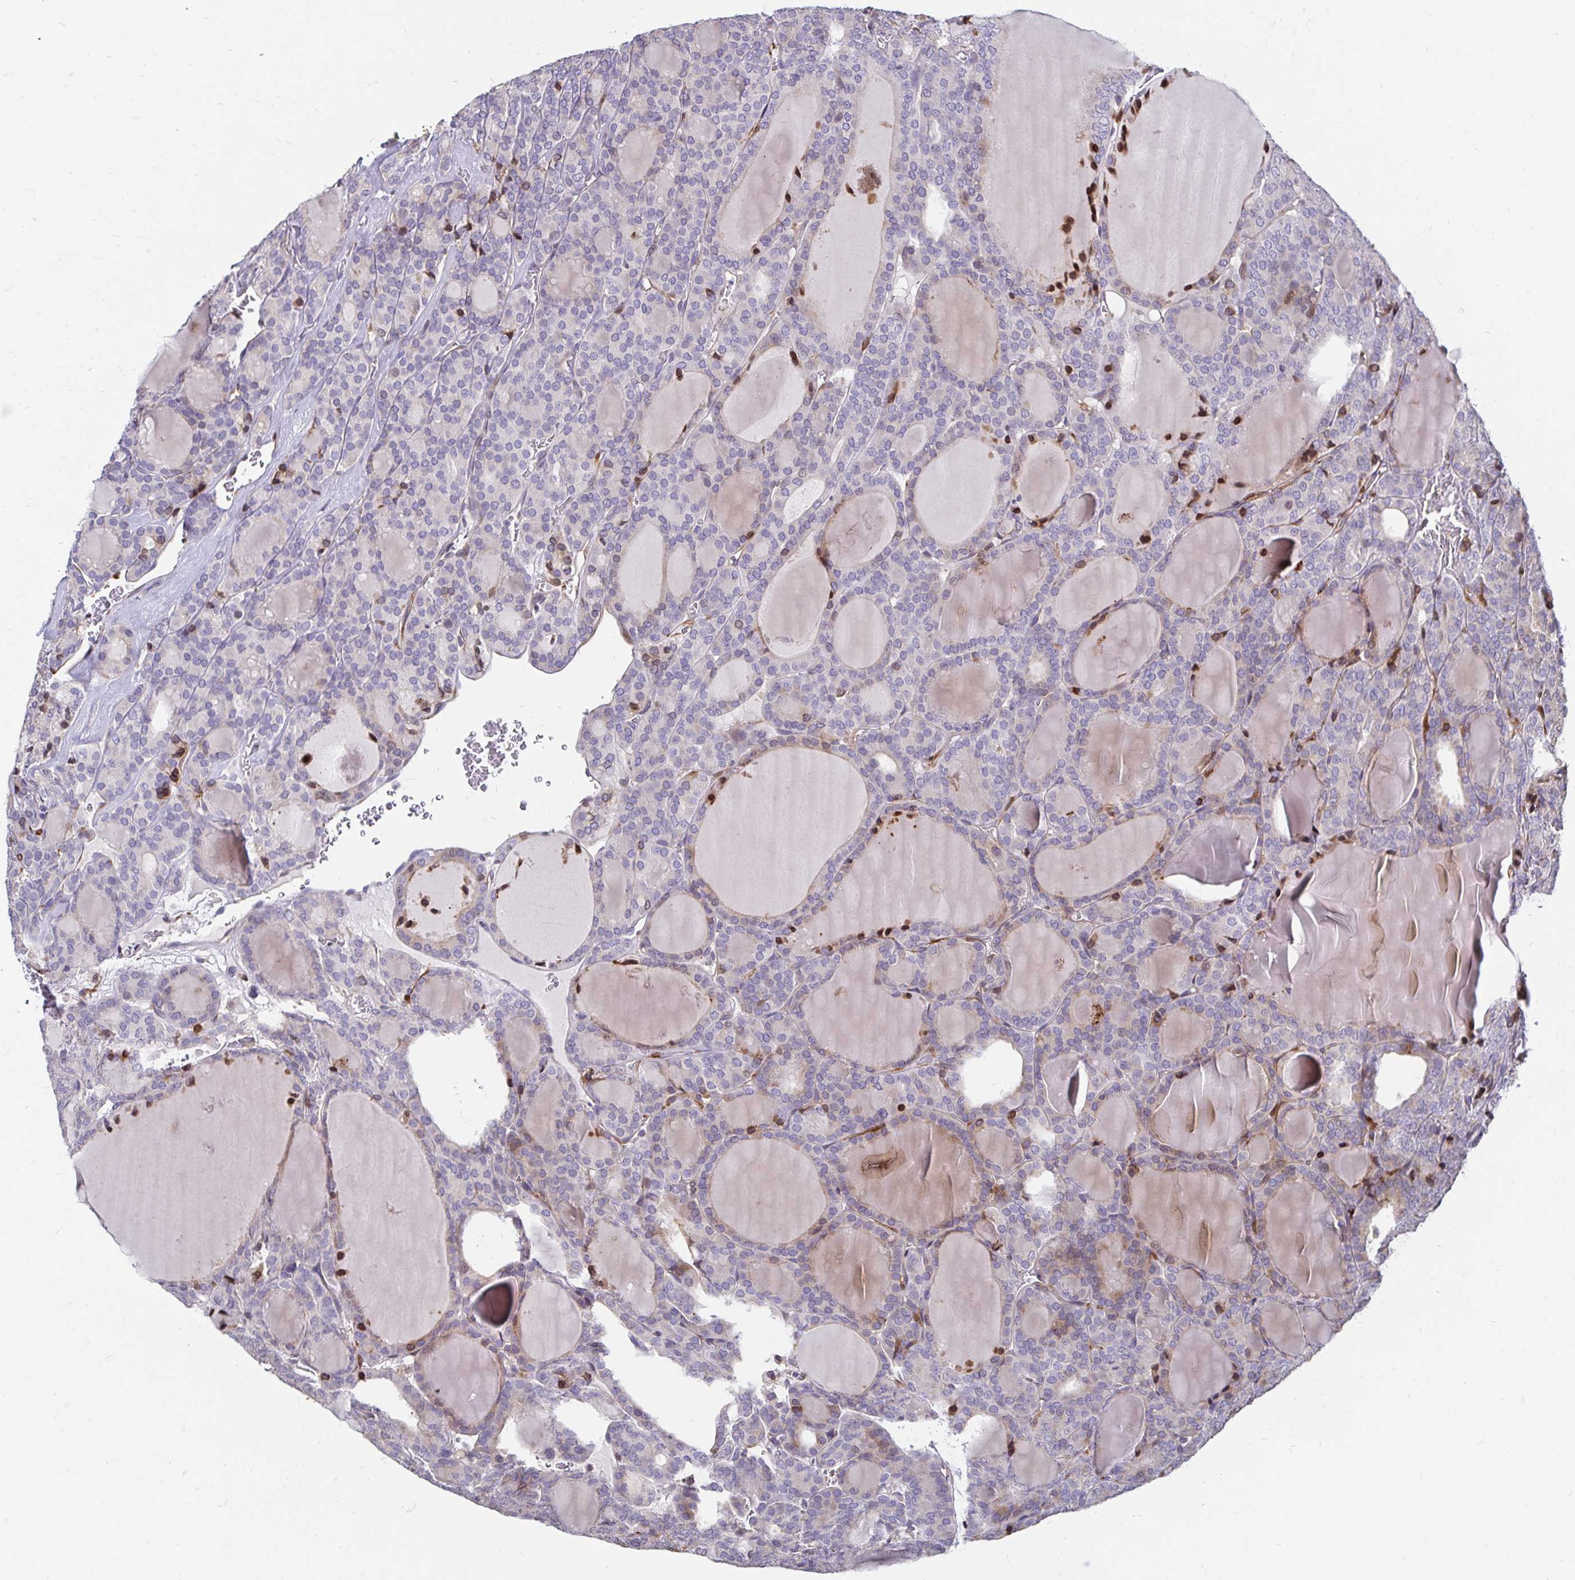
{"staining": {"intensity": "negative", "quantity": "none", "location": "none"}, "tissue": "thyroid cancer", "cell_type": "Tumor cells", "image_type": "cancer", "snomed": [{"axis": "morphology", "description": "Follicular adenoma carcinoma, NOS"}, {"axis": "topography", "description": "Thyroid gland"}], "caption": "This is an immunohistochemistry photomicrograph of human thyroid cancer (follicular adenoma carcinoma). There is no staining in tumor cells.", "gene": "CDKL1", "patient": {"sex": "male", "age": 74}}